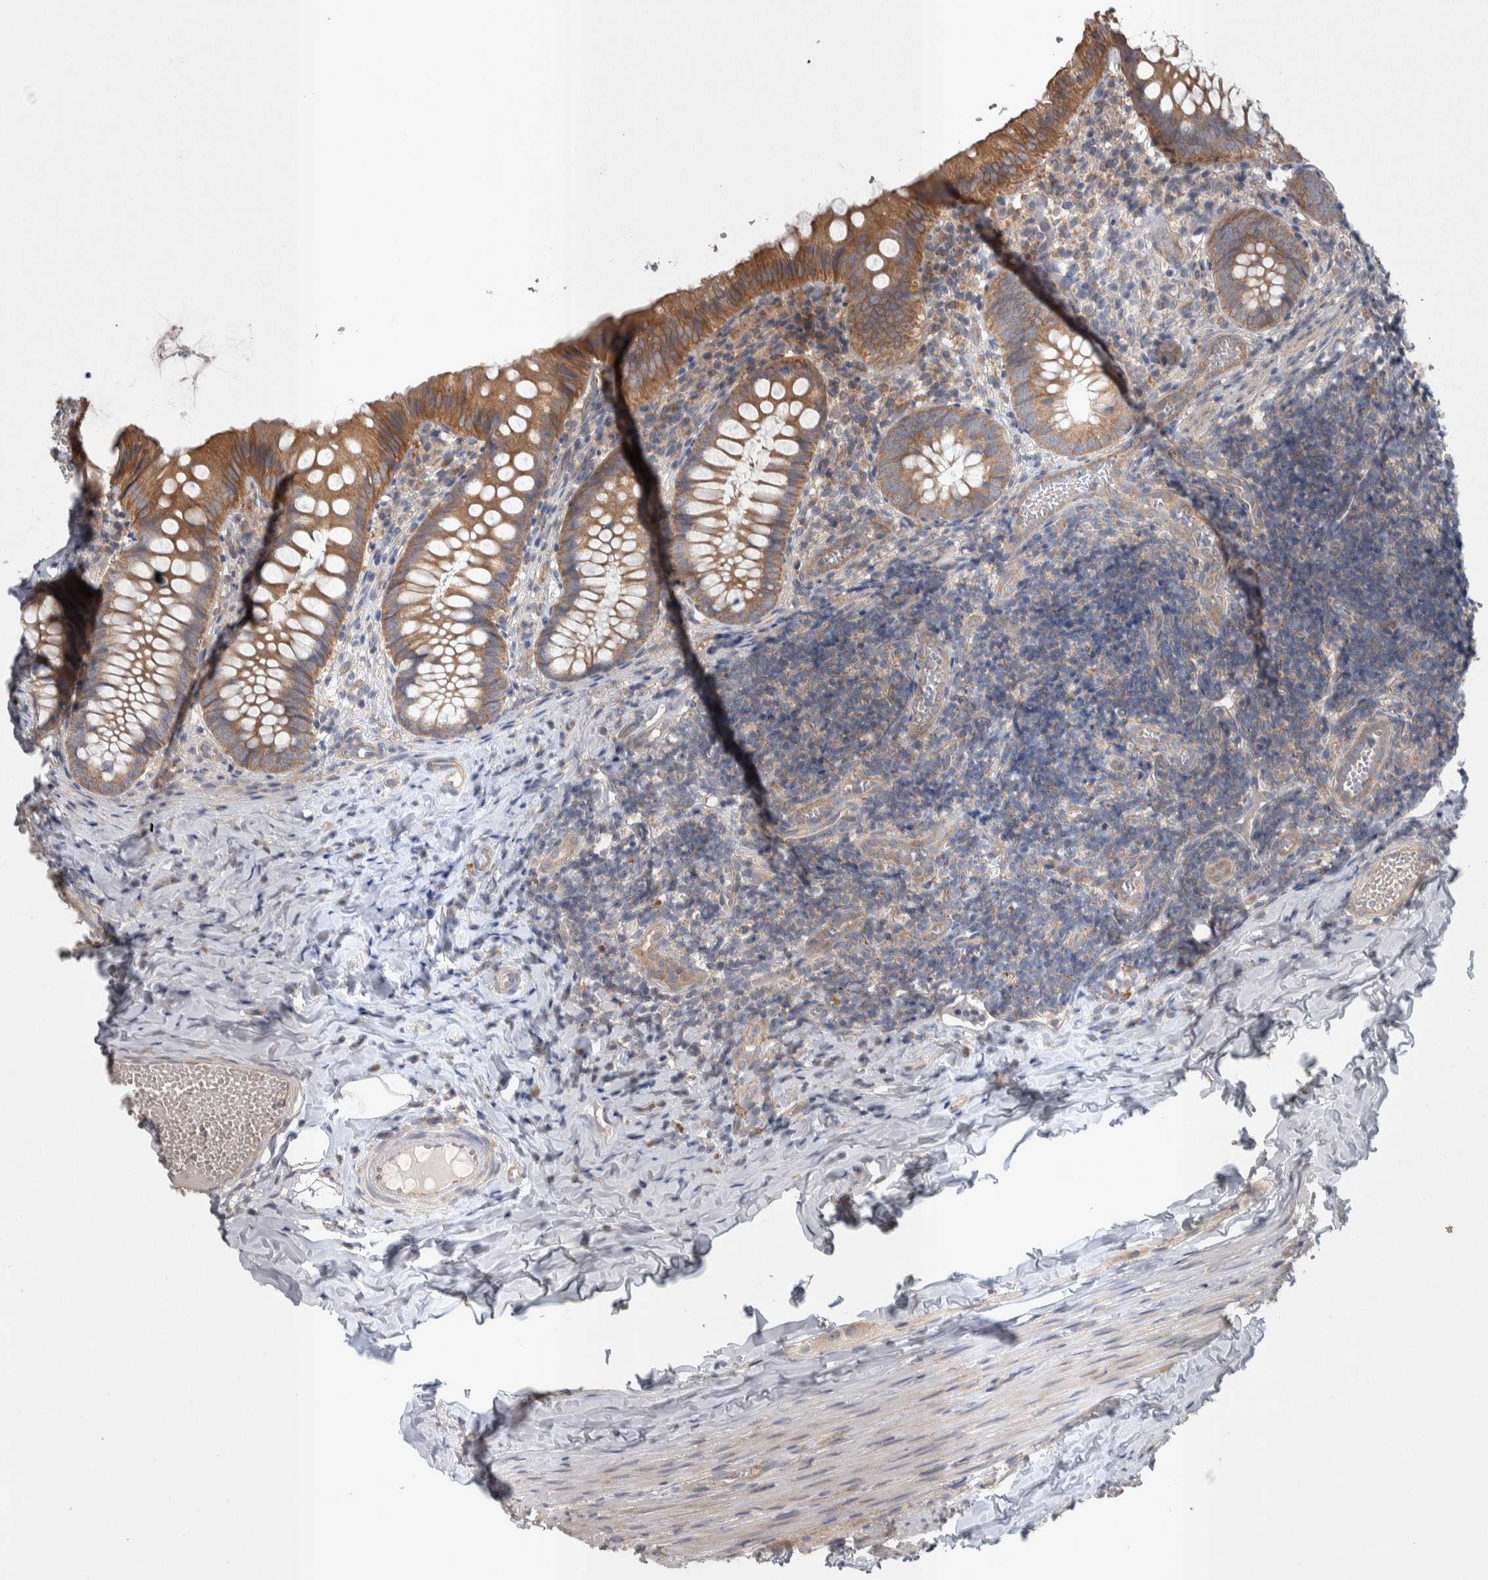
{"staining": {"intensity": "moderate", "quantity": ">75%", "location": "cytoplasmic/membranous"}, "tissue": "appendix", "cell_type": "Glandular cells", "image_type": "normal", "snomed": [{"axis": "morphology", "description": "Normal tissue, NOS"}, {"axis": "topography", "description": "Appendix"}], "caption": "Immunohistochemistry (IHC) (DAB) staining of benign appendix shows moderate cytoplasmic/membranous protein positivity in approximately >75% of glandular cells. (DAB = brown stain, brightfield microscopy at high magnification).", "gene": "SRP68", "patient": {"sex": "male", "age": 8}}